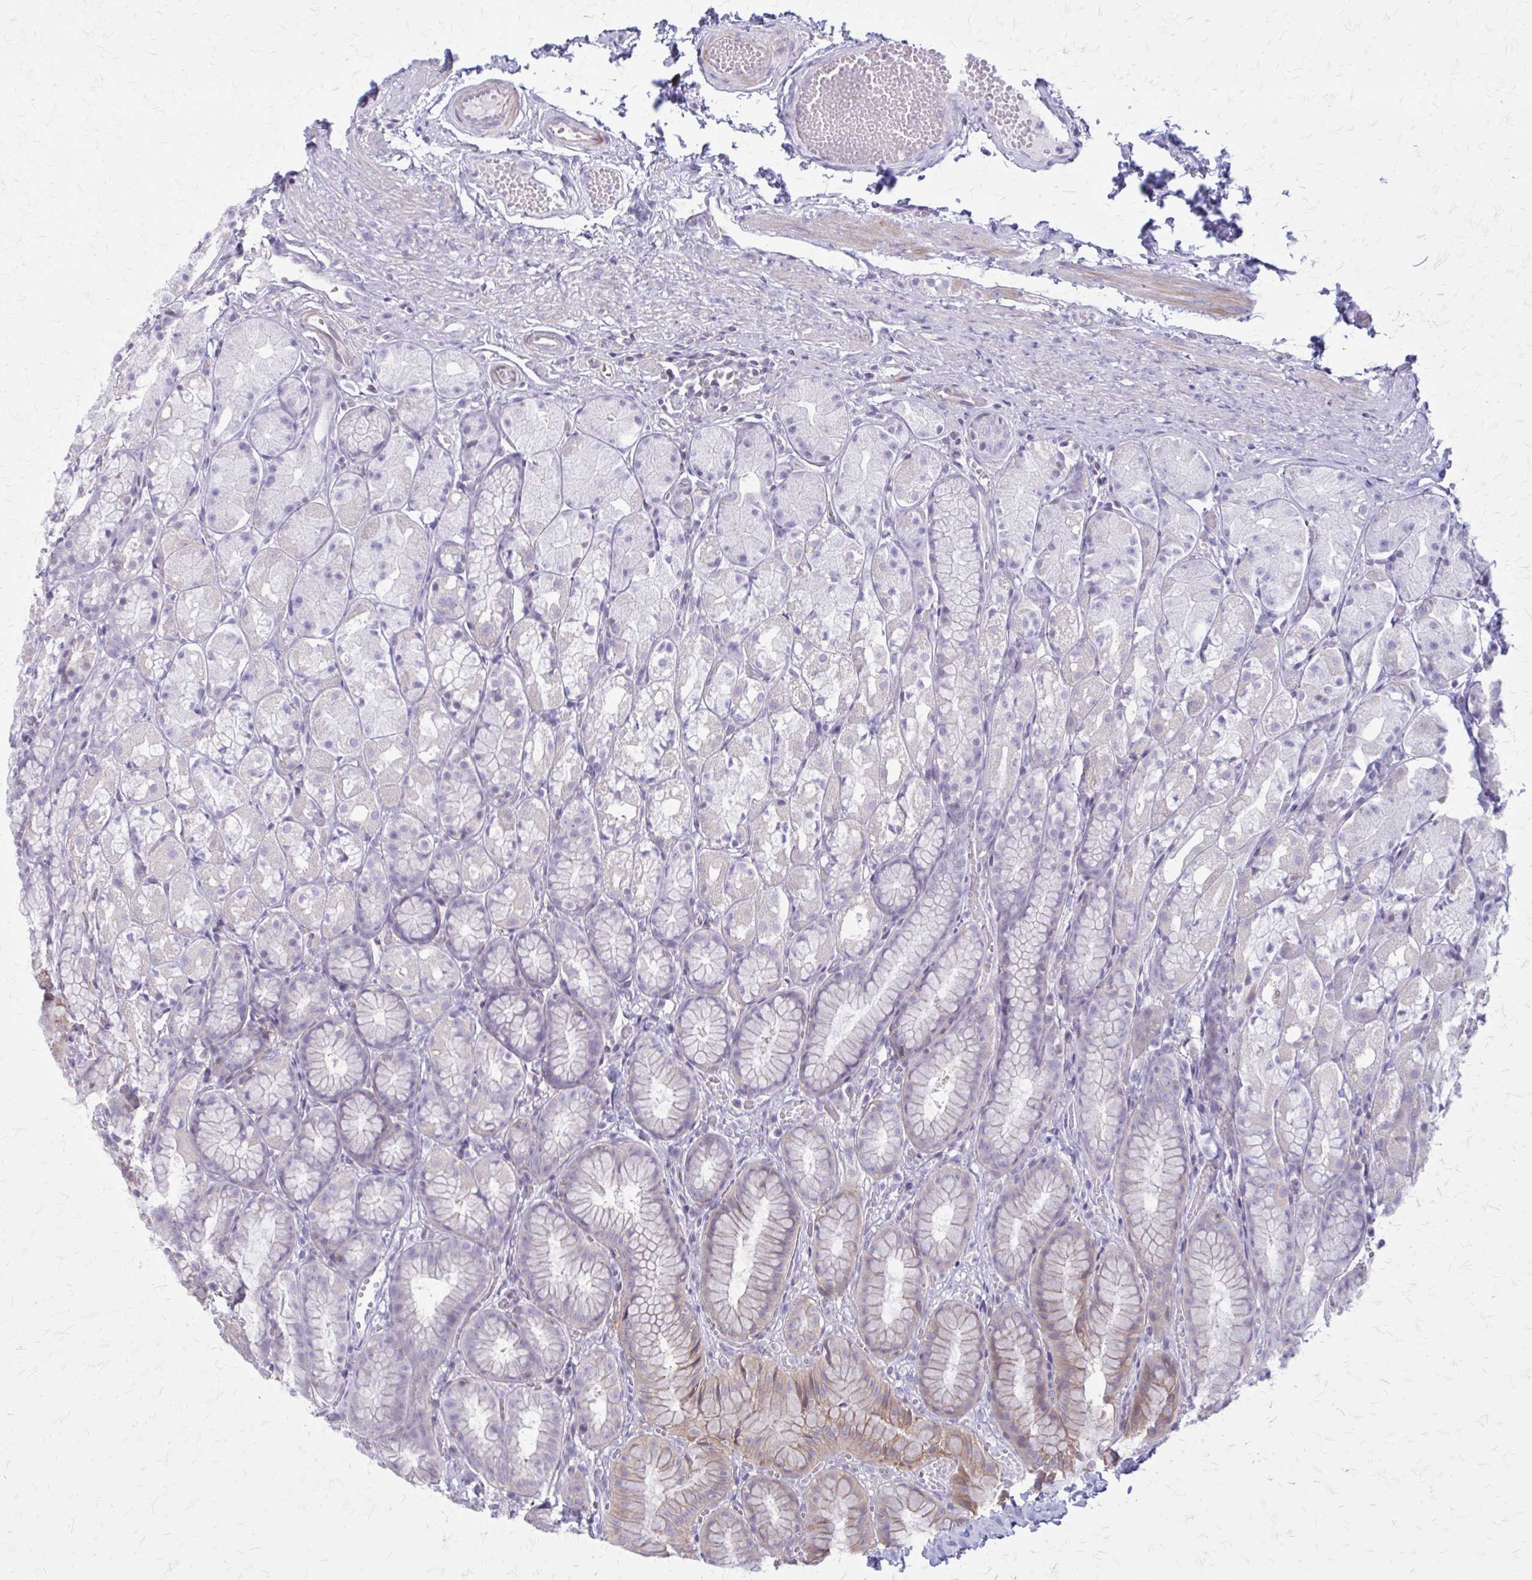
{"staining": {"intensity": "weak", "quantity": "<25%", "location": "cytoplasmic/membranous"}, "tissue": "stomach", "cell_type": "Glandular cells", "image_type": "normal", "snomed": [{"axis": "morphology", "description": "Normal tissue, NOS"}, {"axis": "topography", "description": "Stomach"}], "caption": "Glandular cells are negative for protein expression in normal human stomach. The staining is performed using DAB (3,3'-diaminobenzidine) brown chromogen with nuclei counter-stained in using hematoxylin.", "gene": "PITPNM1", "patient": {"sex": "male", "age": 70}}